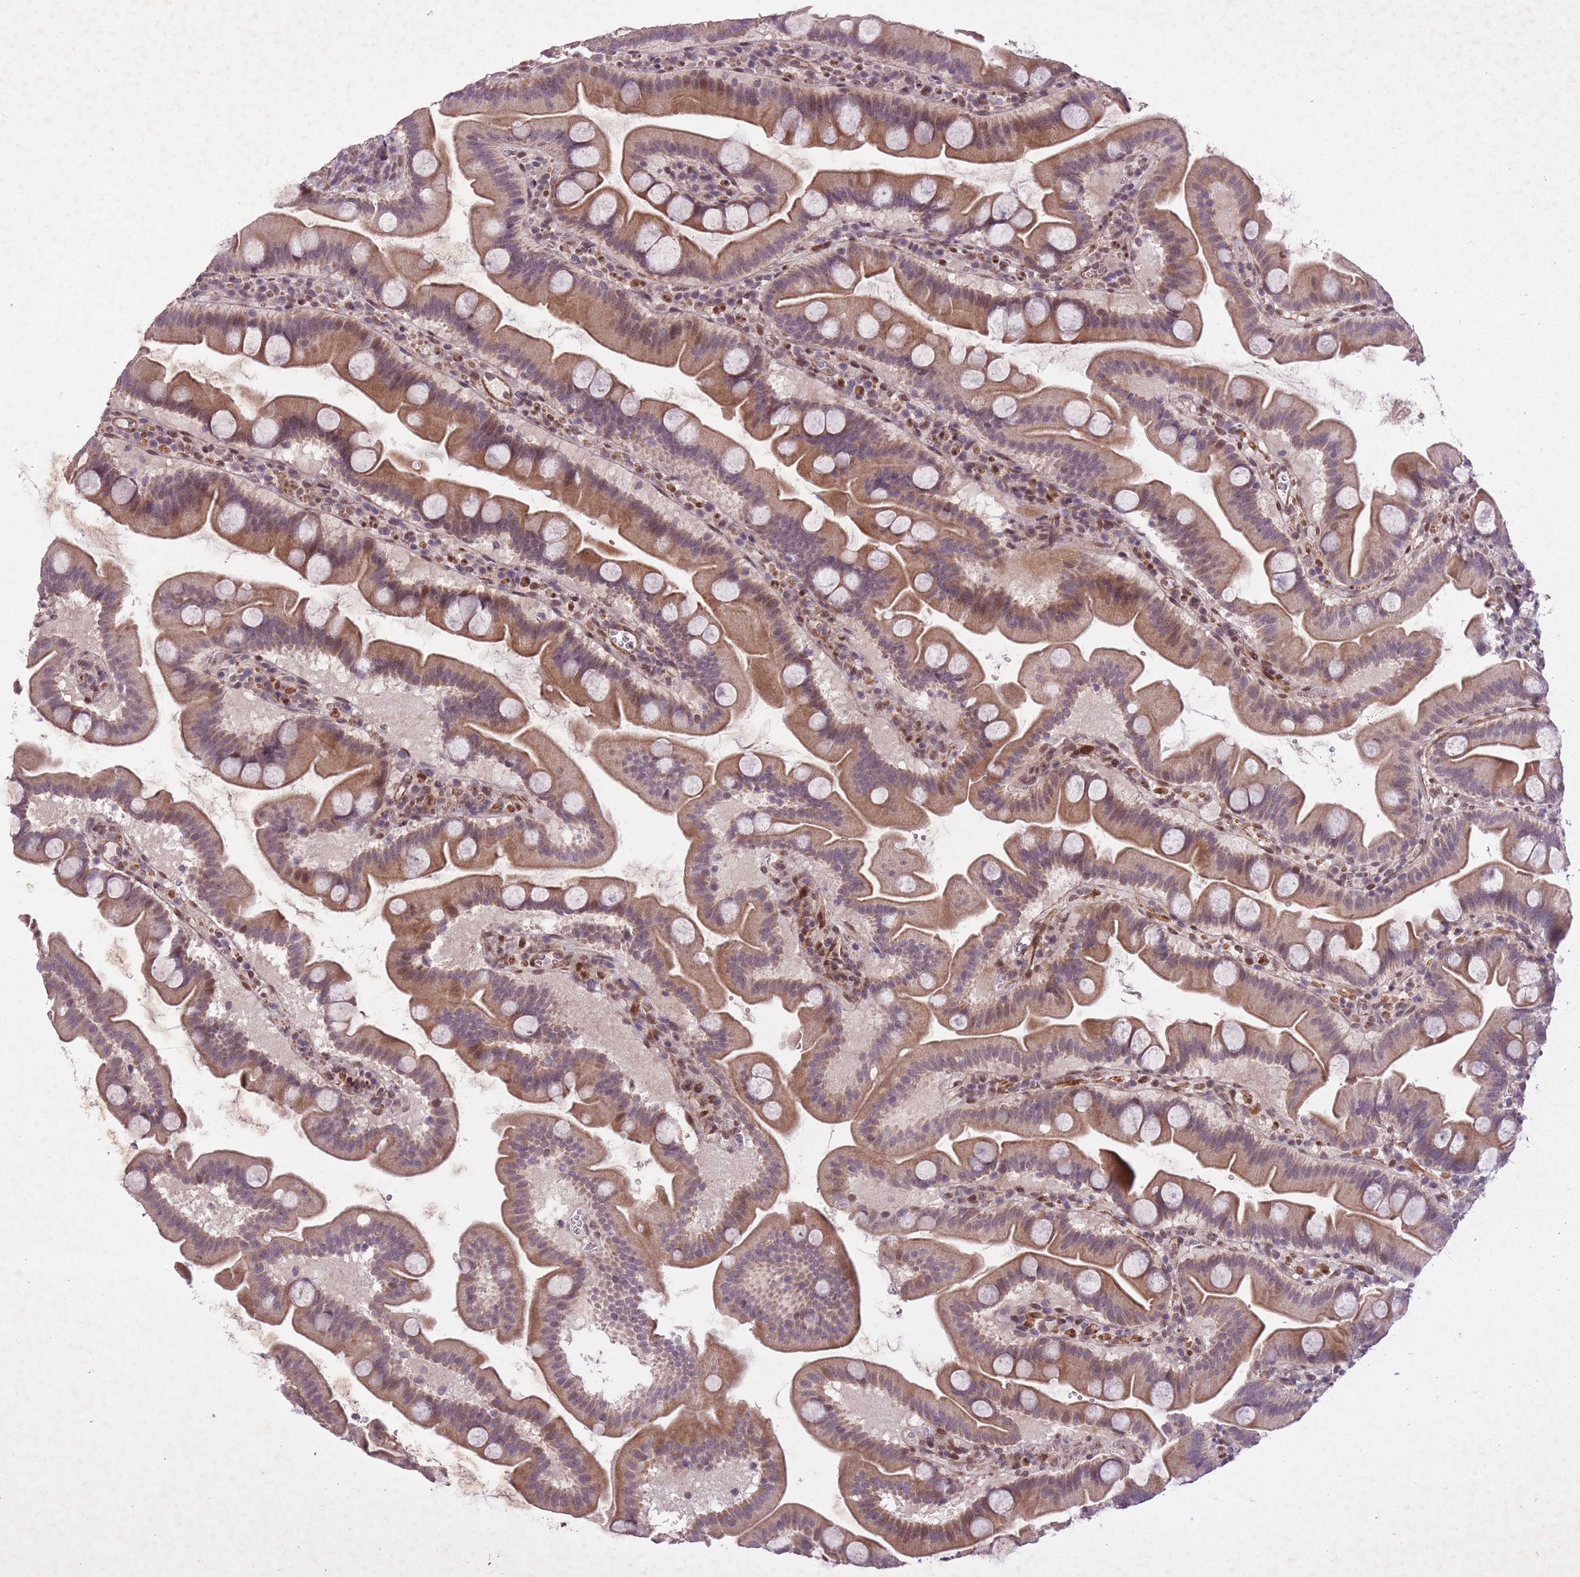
{"staining": {"intensity": "moderate", "quantity": ">75%", "location": "cytoplasmic/membranous"}, "tissue": "small intestine", "cell_type": "Glandular cells", "image_type": "normal", "snomed": [{"axis": "morphology", "description": "Normal tissue, NOS"}, {"axis": "topography", "description": "Small intestine"}], "caption": "This photomicrograph displays unremarkable small intestine stained with immunohistochemistry to label a protein in brown. The cytoplasmic/membranous of glandular cells show moderate positivity for the protein. Nuclei are counter-stained blue.", "gene": "CBX6", "patient": {"sex": "female", "age": 68}}